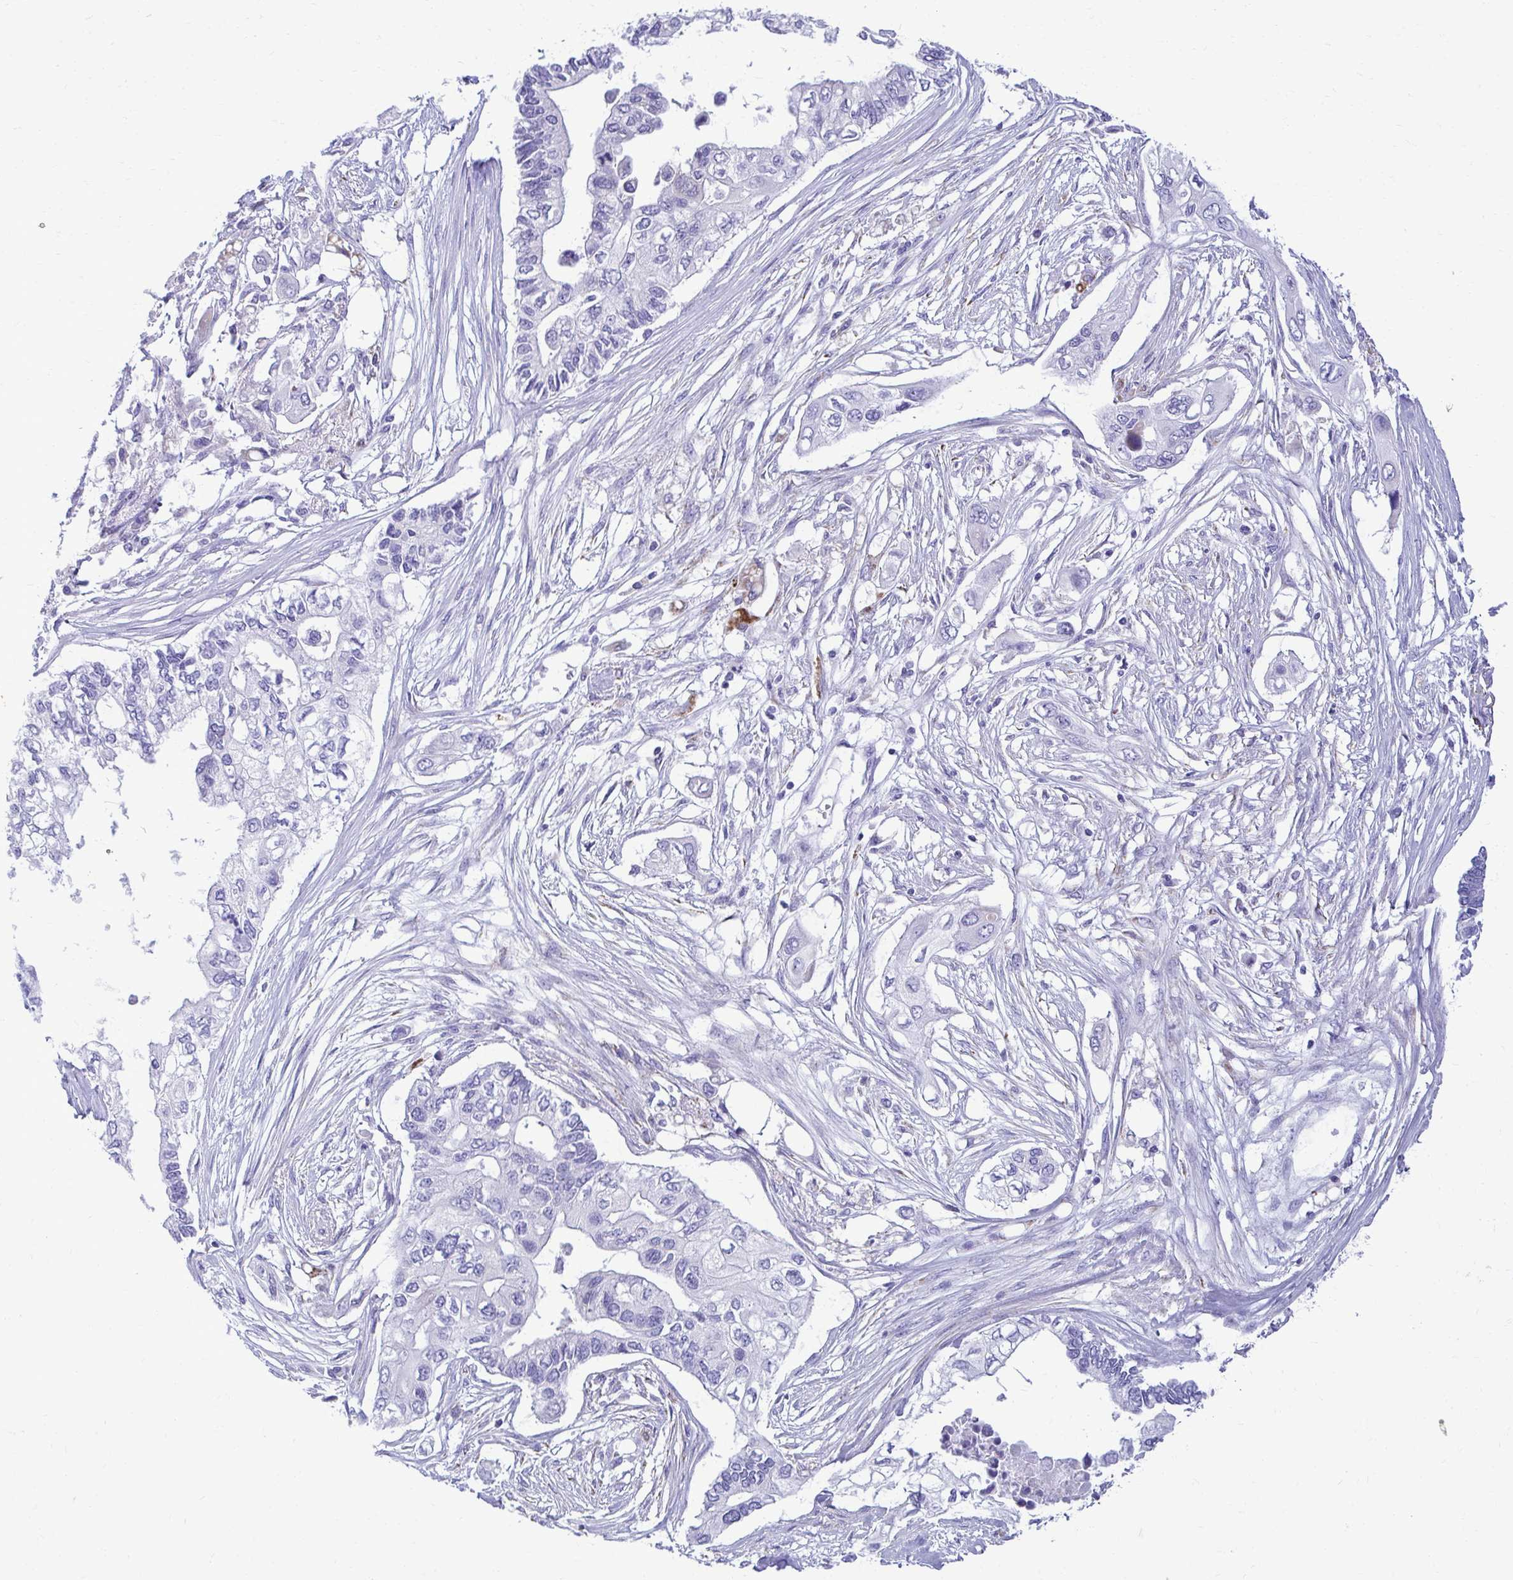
{"staining": {"intensity": "negative", "quantity": "none", "location": "none"}, "tissue": "pancreatic cancer", "cell_type": "Tumor cells", "image_type": "cancer", "snomed": [{"axis": "morphology", "description": "Adenocarcinoma, NOS"}, {"axis": "topography", "description": "Pancreas"}], "caption": "The micrograph shows no significant expression in tumor cells of pancreatic cancer.", "gene": "AIG1", "patient": {"sex": "female", "age": 63}}